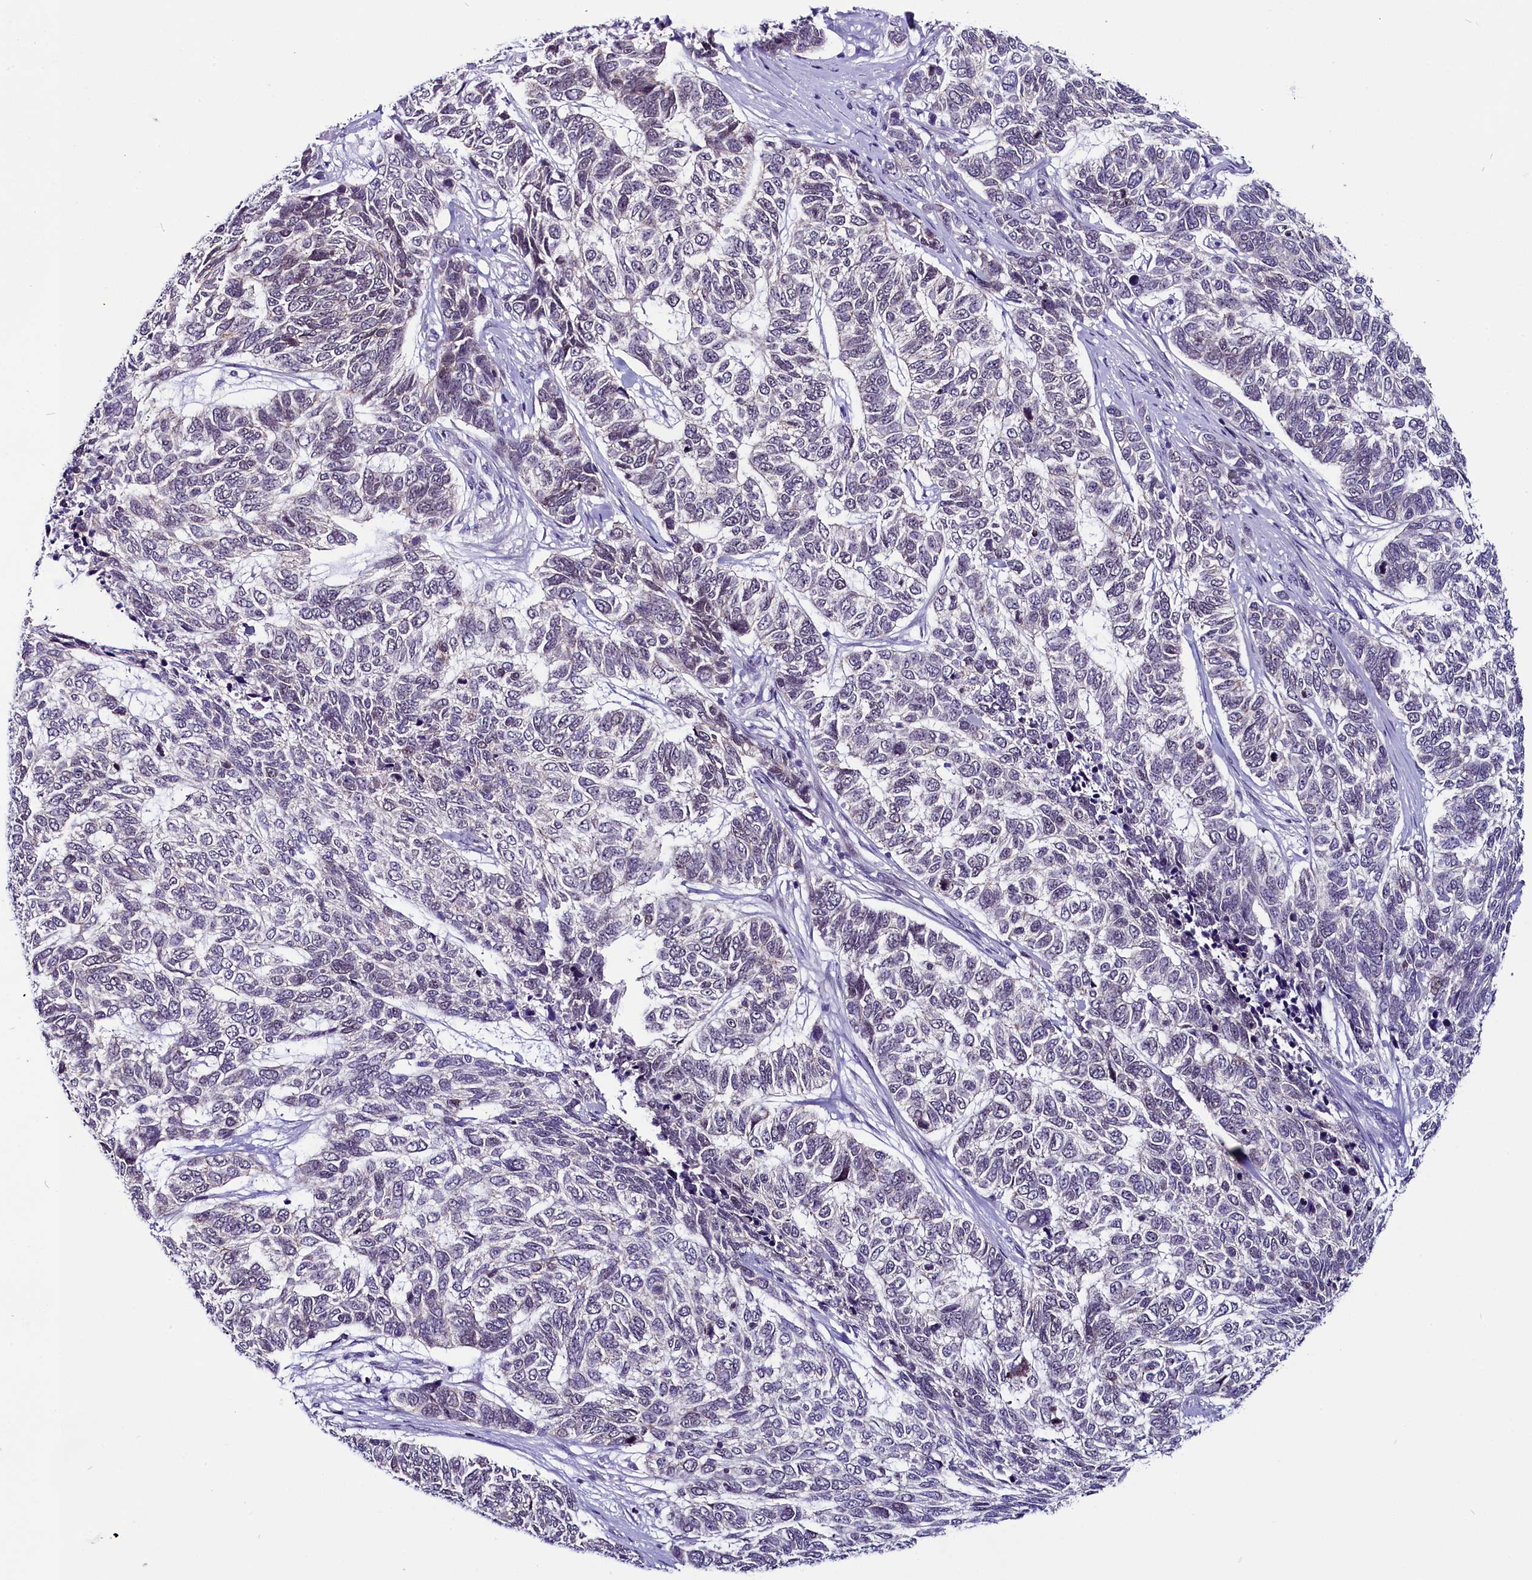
{"staining": {"intensity": "negative", "quantity": "none", "location": "none"}, "tissue": "skin cancer", "cell_type": "Tumor cells", "image_type": "cancer", "snomed": [{"axis": "morphology", "description": "Basal cell carcinoma"}, {"axis": "topography", "description": "Skin"}], "caption": "DAB (3,3'-diaminobenzidine) immunohistochemical staining of human skin basal cell carcinoma displays no significant expression in tumor cells. (Immunohistochemistry (ihc), brightfield microscopy, high magnification).", "gene": "CCDC106", "patient": {"sex": "female", "age": 65}}